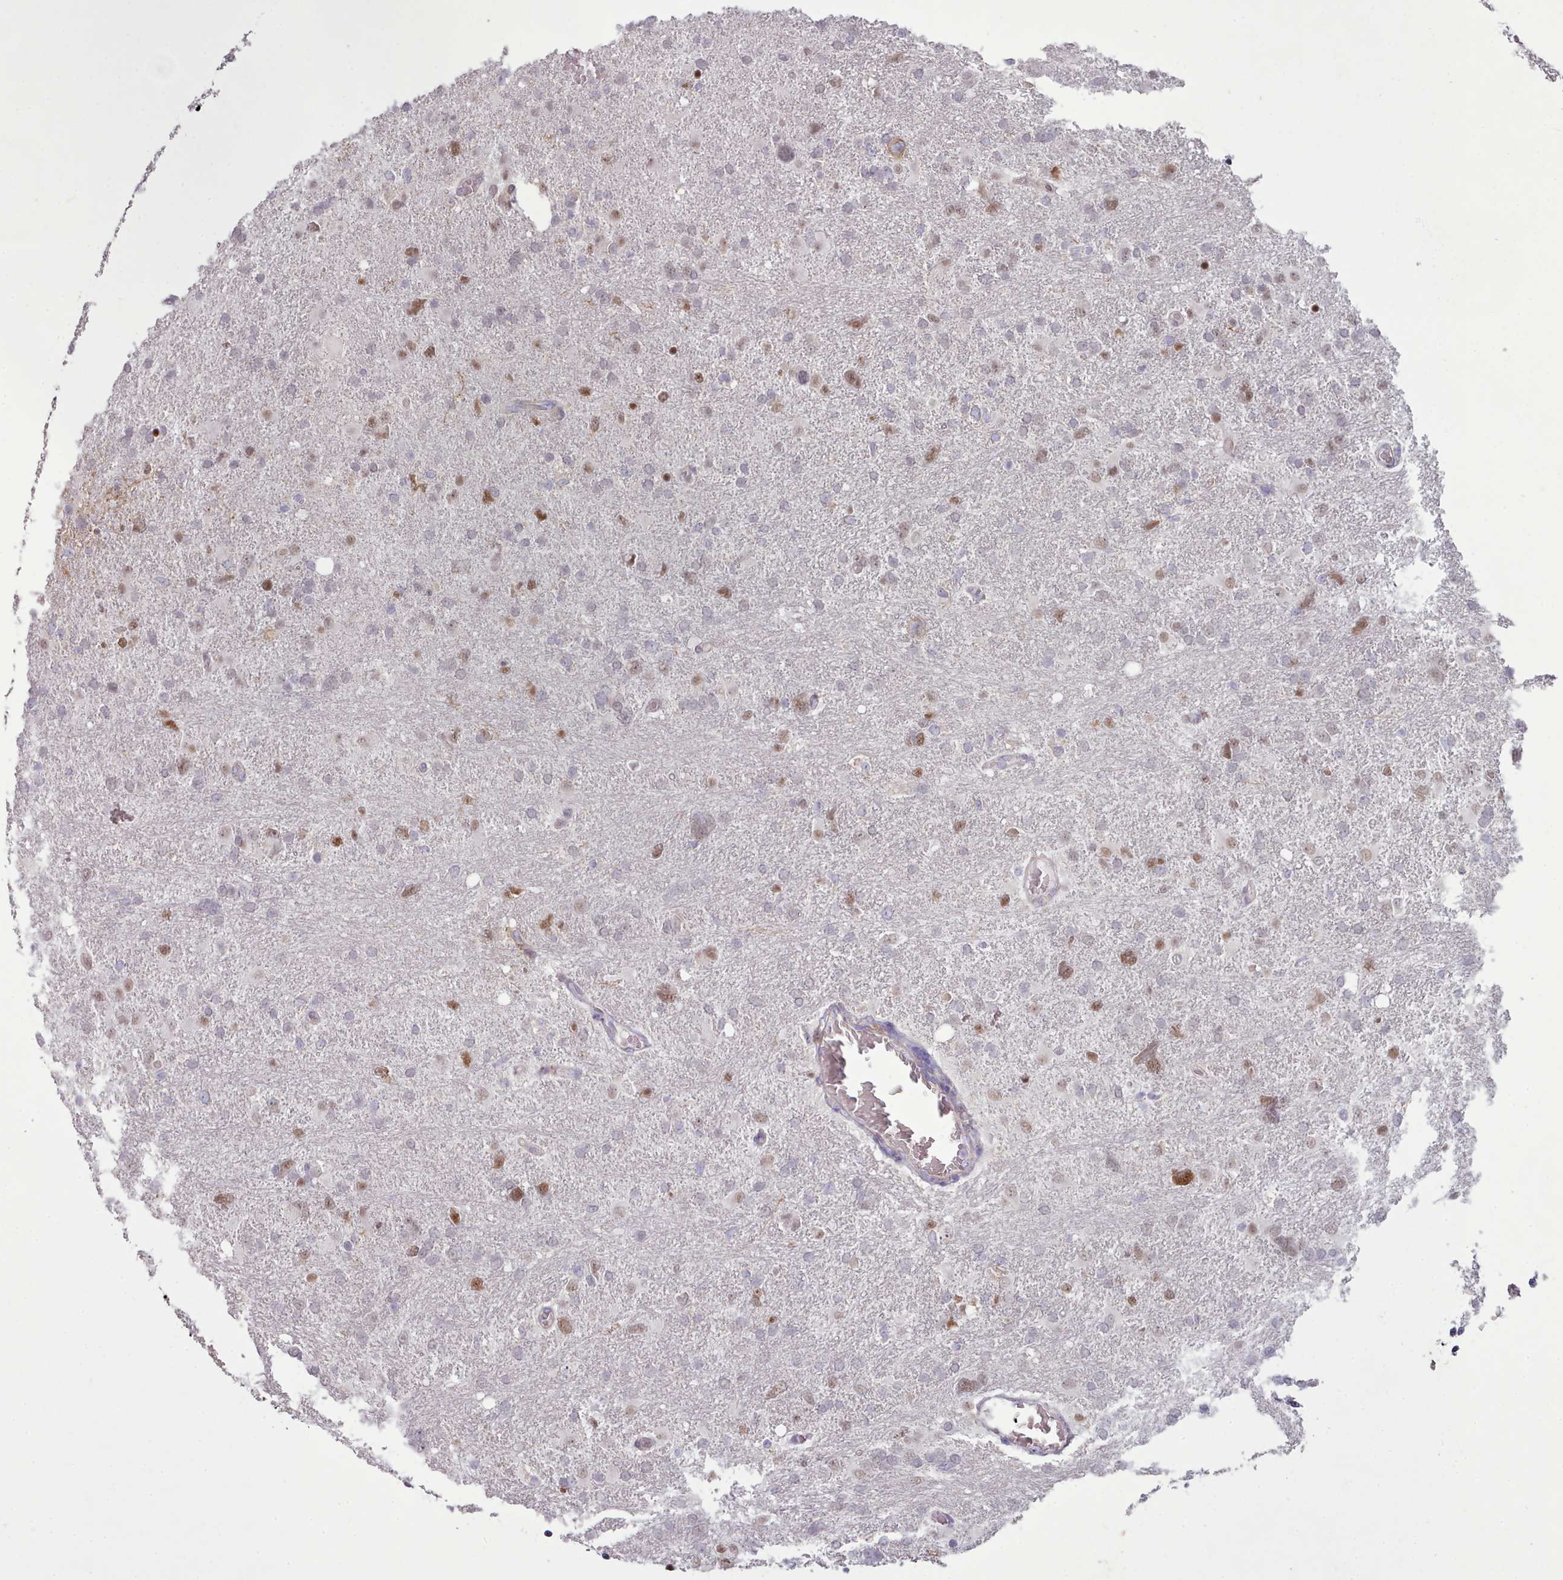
{"staining": {"intensity": "moderate", "quantity": "25%-75%", "location": "nuclear"}, "tissue": "glioma", "cell_type": "Tumor cells", "image_type": "cancer", "snomed": [{"axis": "morphology", "description": "Glioma, malignant, High grade"}, {"axis": "topography", "description": "Brain"}], "caption": "Malignant glioma (high-grade) stained with IHC reveals moderate nuclear positivity in approximately 25%-75% of tumor cells.", "gene": "DPF1", "patient": {"sex": "male", "age": 61}}